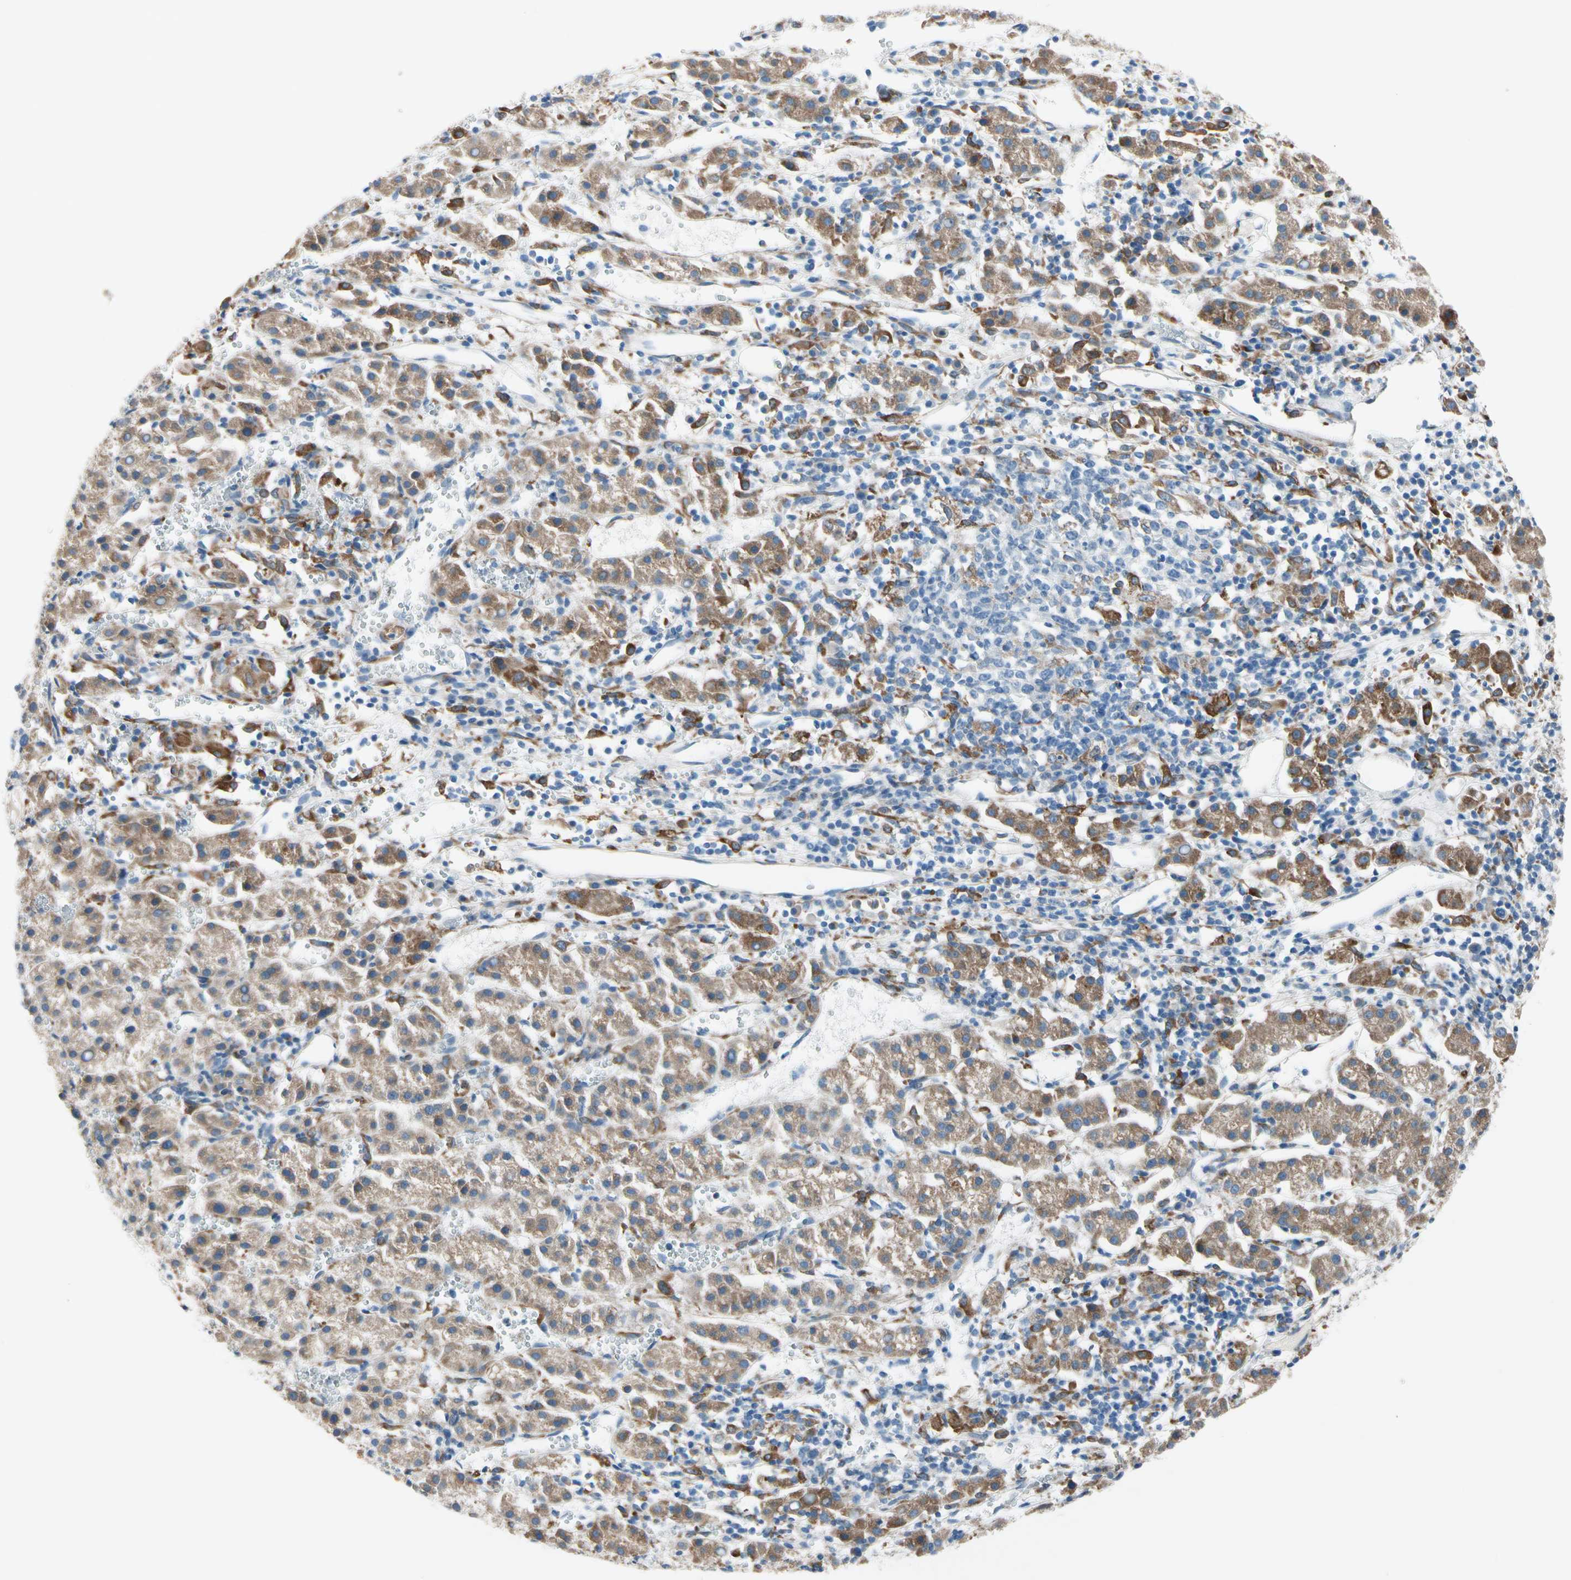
{"staining": {"intensity": "moderate", "quantity": ">75%", "location": "cytoplasmic/membranous"}, "tissue": "liver cancer", "cell_type": "Tumor cells", "image_type": "cancer", "snomed": [{"axis": "morphology", "description": "Carcinoma, Hepatocellular, NOS"}, {"axis": "topography", "description": "Liver"}], "caption": "An image of liver cancer (hepatocellular carcinoma) stained for a protein shows moderate cytoplasmic/membranous brown staining in tumor cells.", "gene": "LRPAP1", "patient": {"sex": "female", "age": 58}}